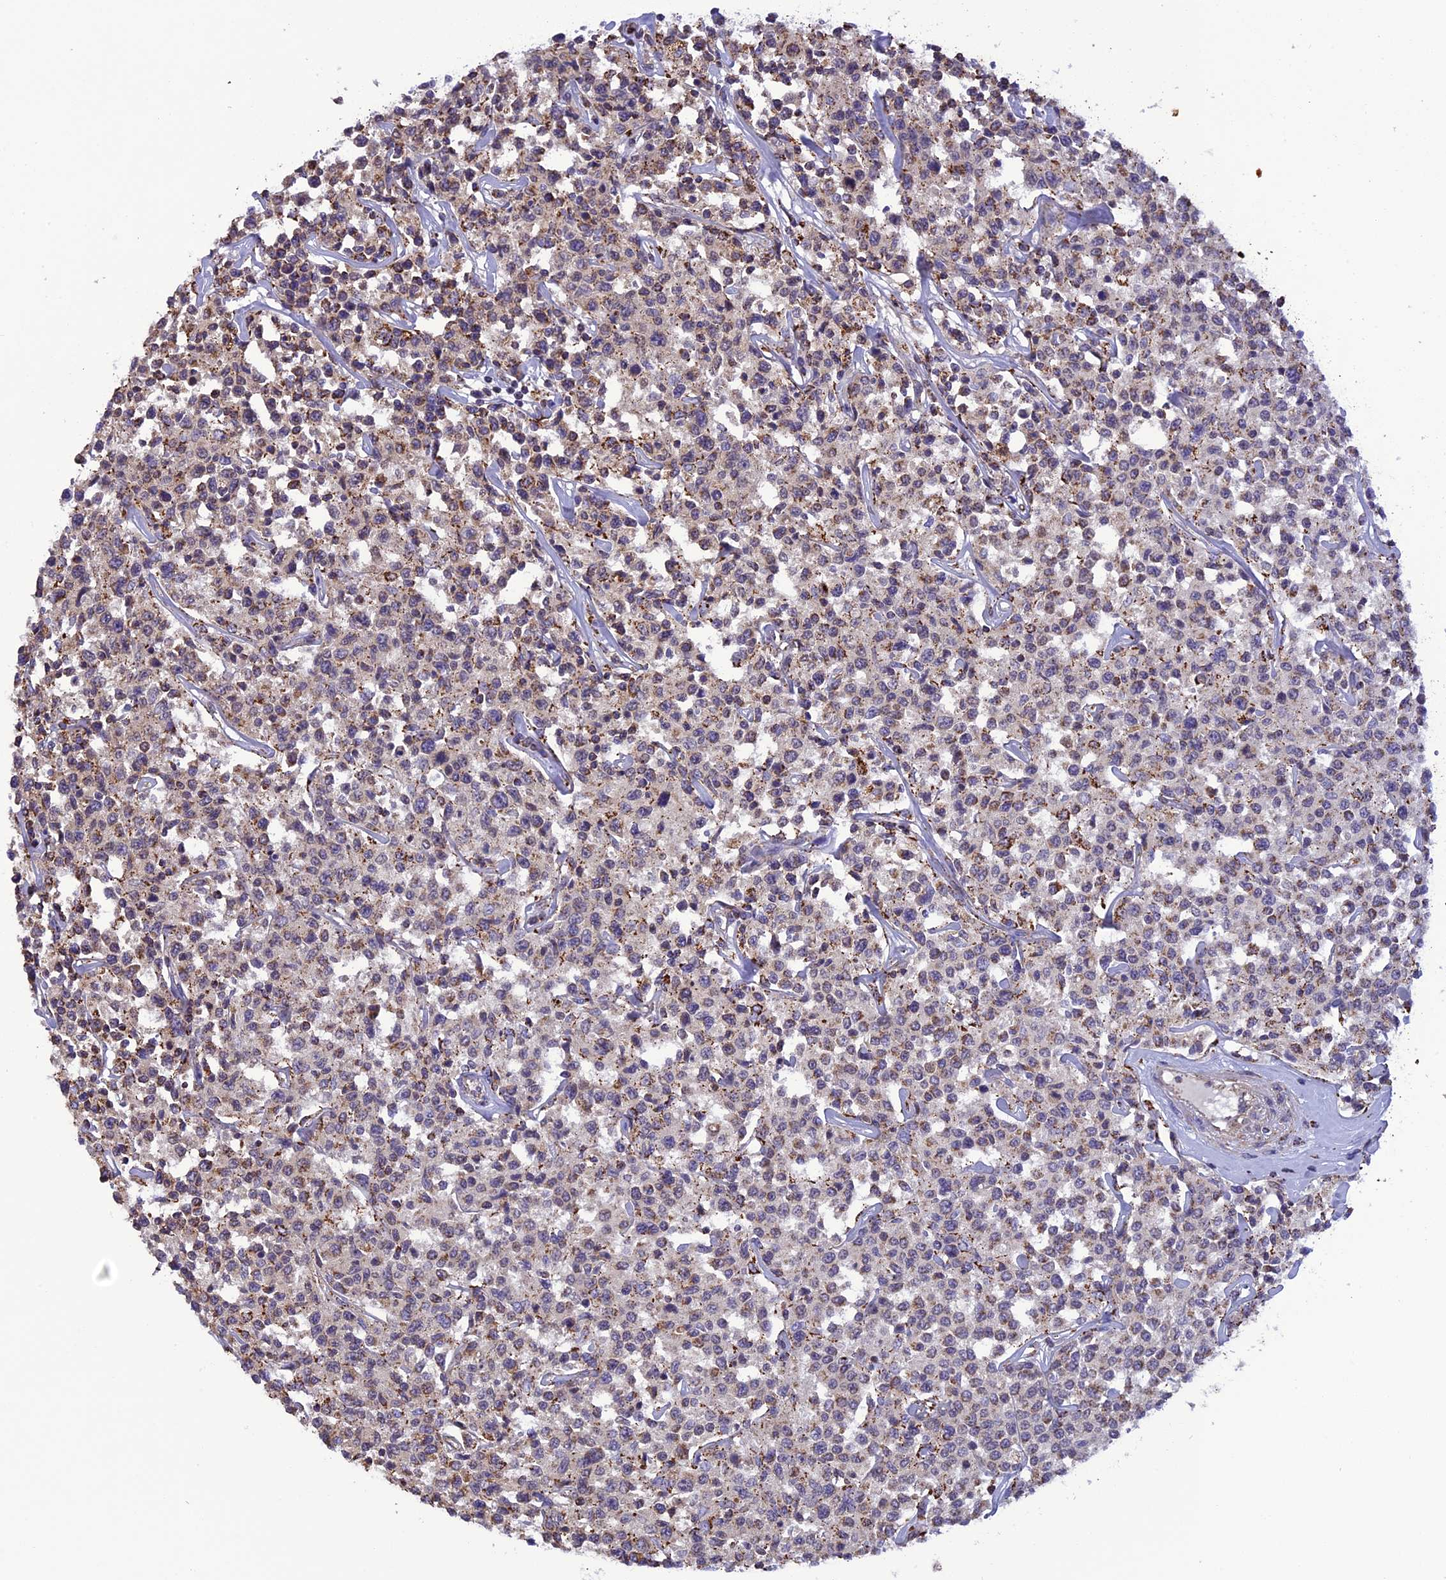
{"staining": {"intensity": "weak", "quantity": "<25%", "location": "cytoplasmic/membranous"}, "tissue": "lymphoma", "cell_type": "Tumor cells", "image_type": "cancer", "snomed": [{"axis": "morphology", "description": "Malignant lymphoma, non-Hodgkin's type, Low grade"}, {"axis": "topography", "description": "Small intestine"}], "caption": "Immunohistochemical staining of malignant lymphoma, non-Hodgkin's type (low-grade) shows no significant staining in tumor cells.", "gene": "KCNG1", "patient": {"sex": "female", "age": 59}}